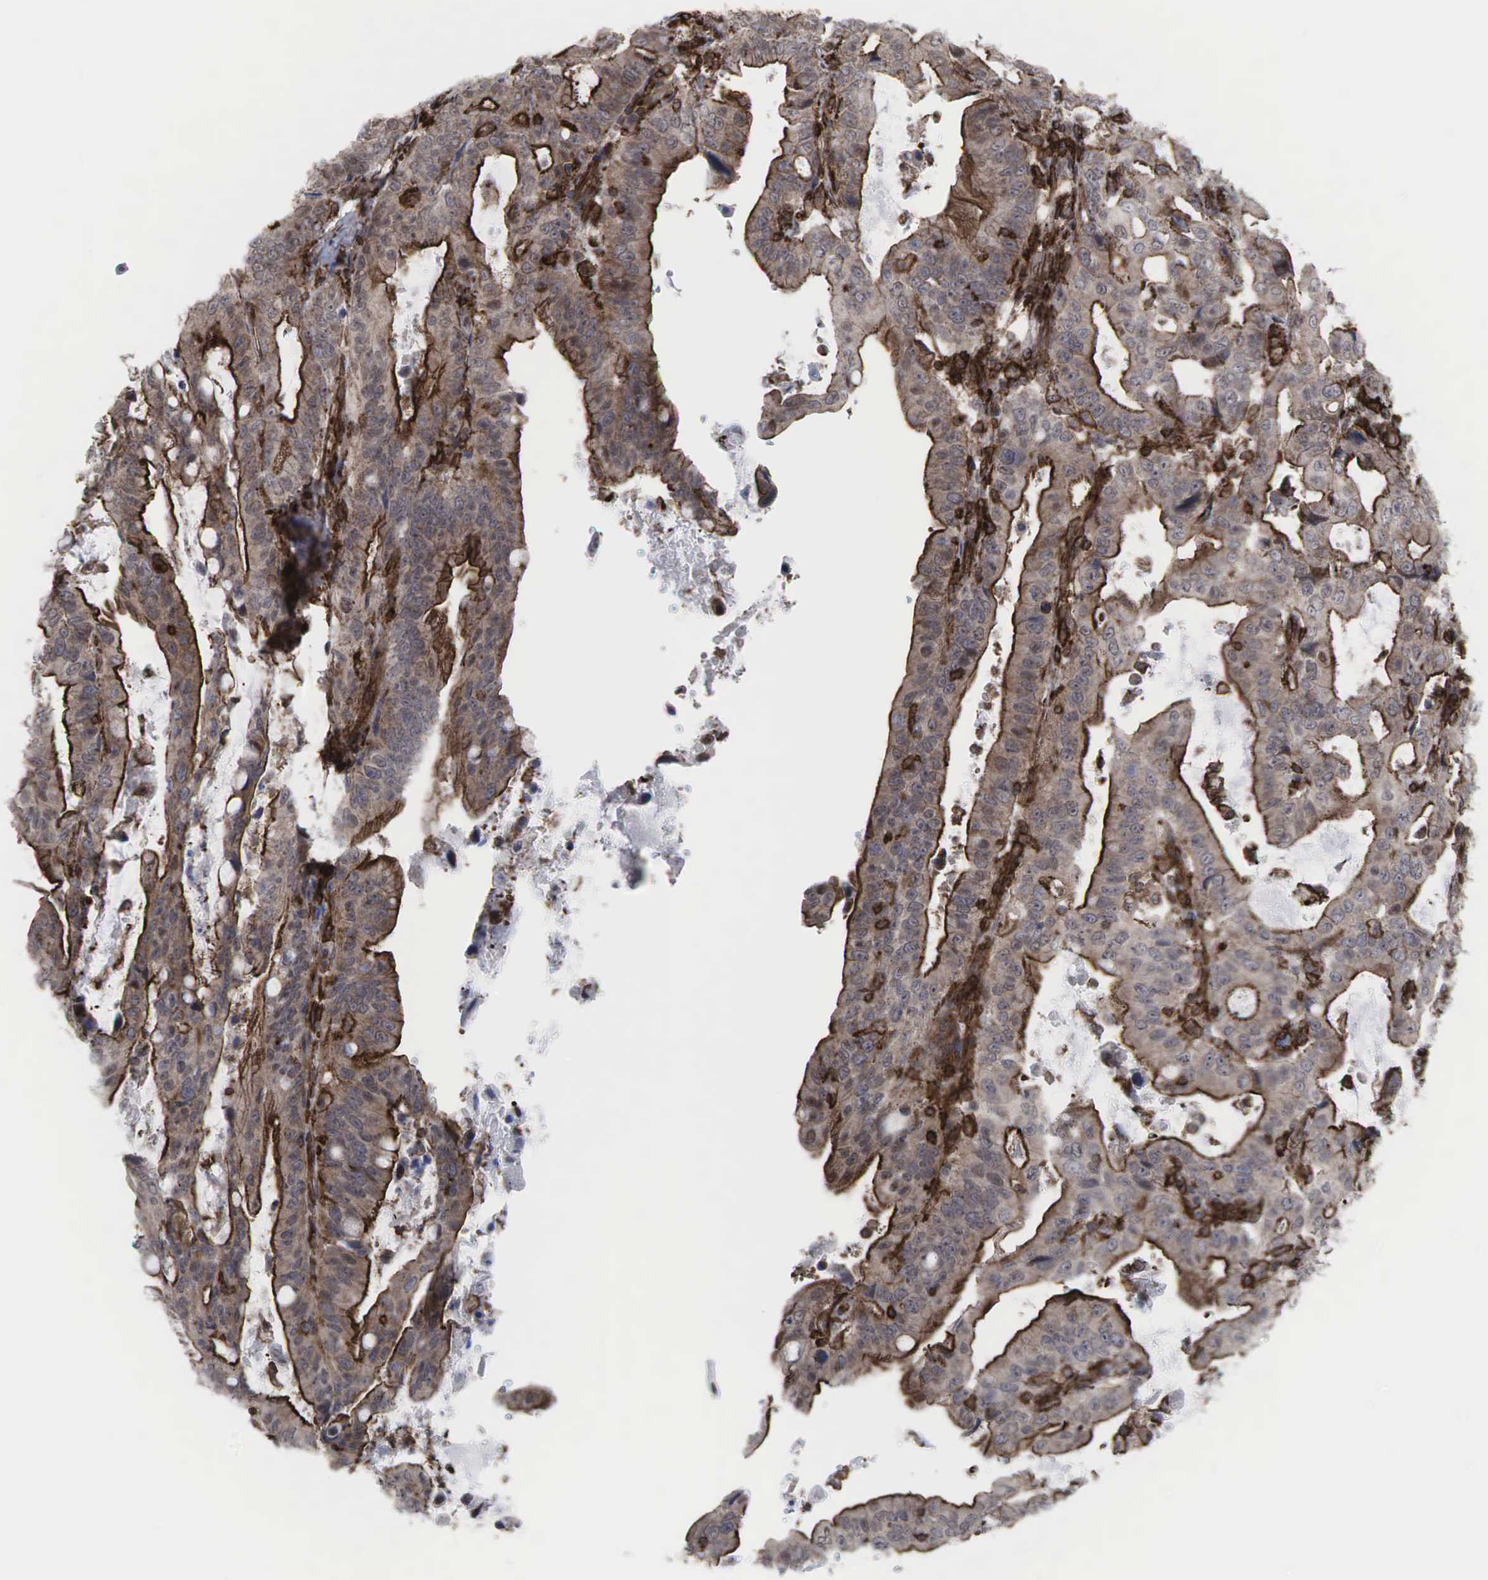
{"staining": {"intensity": "moderate", "quantity": ">75%", "location": "cytoplasmic/membranous"}, "tissue": "stomach cancer", "cell_type": "Tumor cells", "image_type": "cancer", "snomed": [{"axis": "morphology", "description": "Adenocarcinoma, NOS"}, {"axis": "topography", "description": "Stomach, upper"}], "caption": "Immunohistochemistry (IHC) photomicrograph of stomach adenocarcinoma stained for a protein (brown), which exhibits medium levels of moderate cytoplasmic/membranous staining in approximately >75% of tumor cells.", "gene": "GPRASP1", "patient": {"sex": "male", "age": 63}}